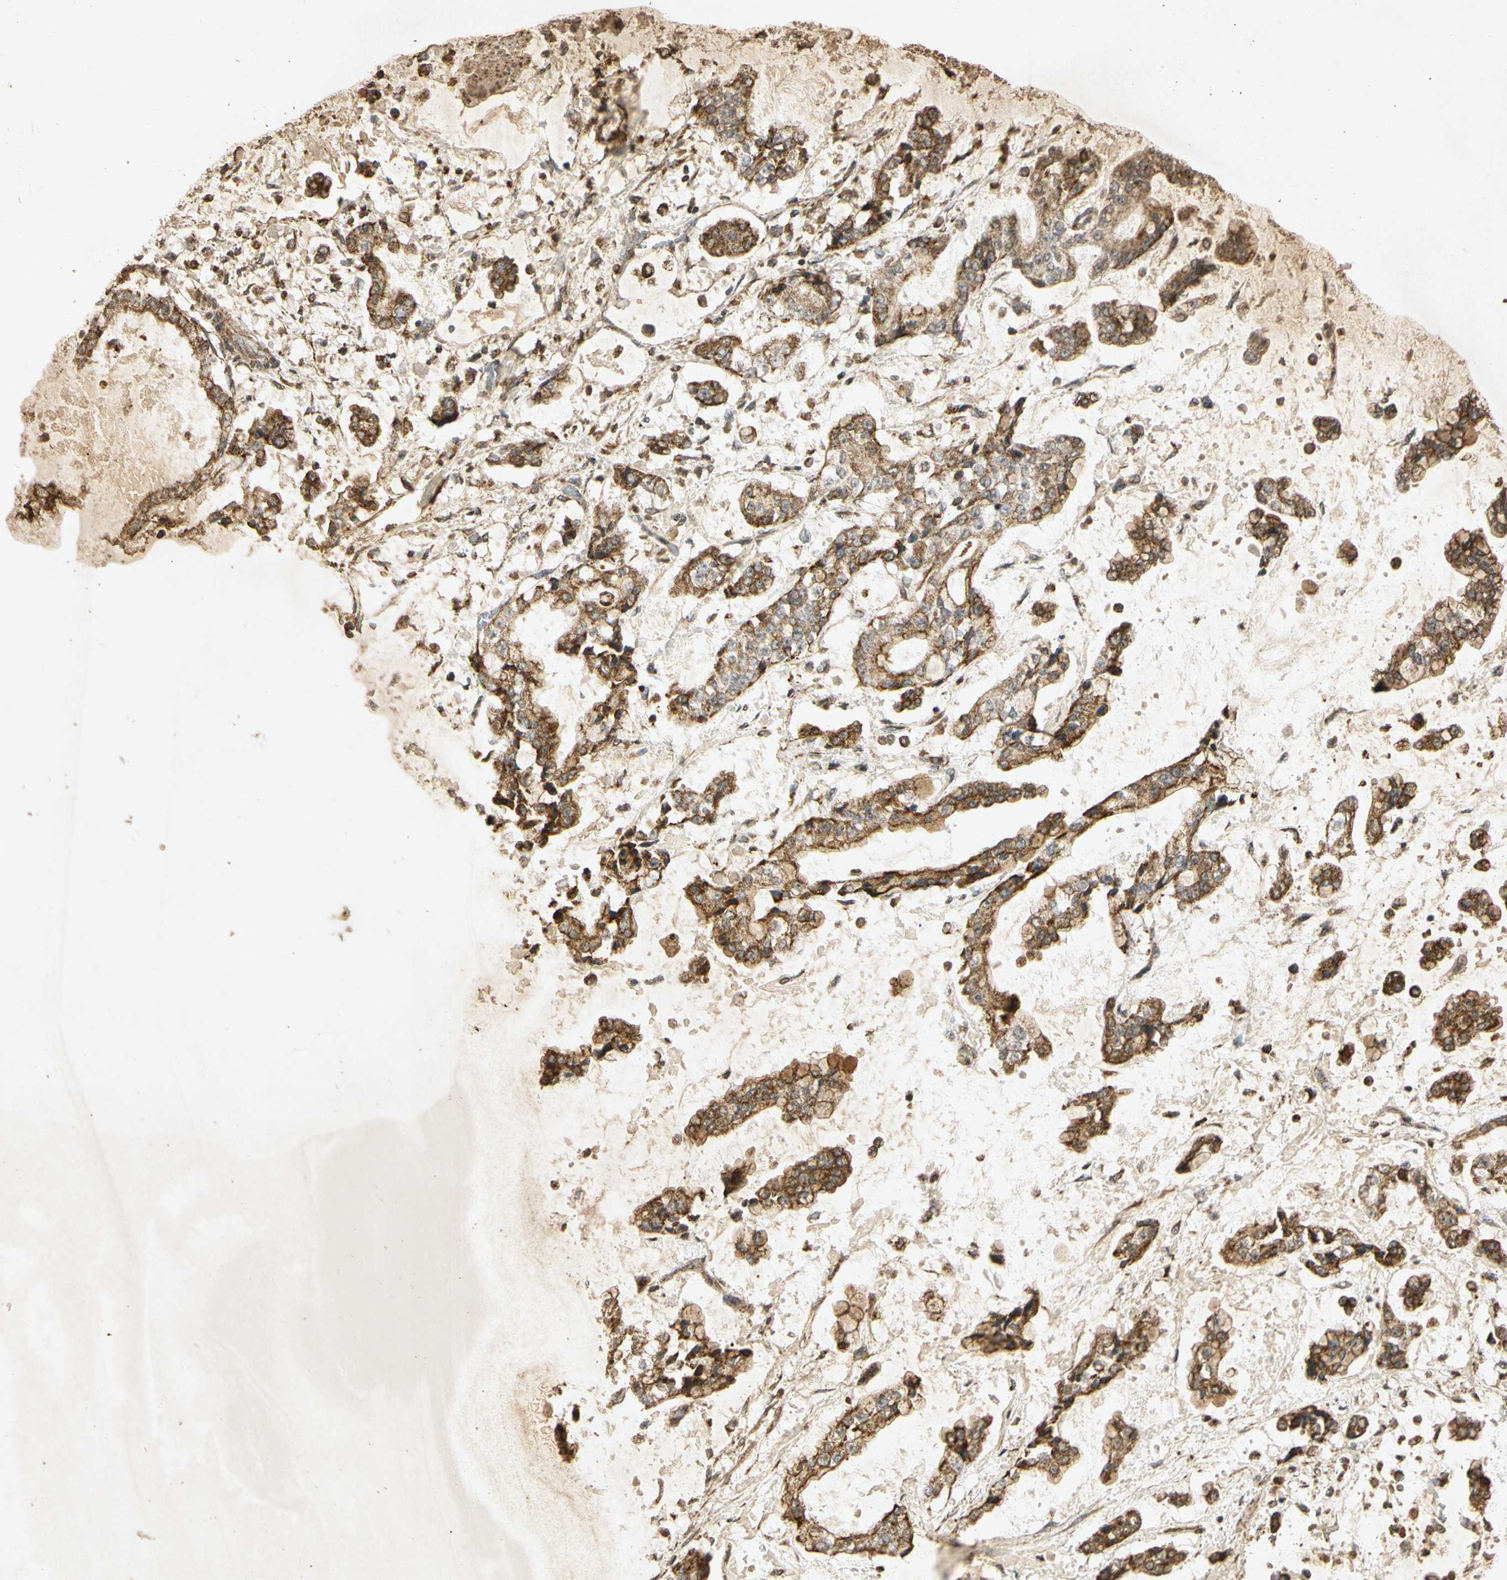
{"staining": {"intensity": "moderate", "quantity": ">75%", "location": "cytoplasmic/membranous"}, "tissue": "stomach cancer", "cell_type": "Tumor cells", "image_type": "cancer", "snomed": [{"axis": "morphology", "description": "Normal tissue, NOS"}, {"axis": "morphology", "description": "Adenocarcinoma, NOS"}, {"axis": "topography", "description": "Stomach, upper"}, {"axis": "topography", "description": "Stomach"}], "caption": "This histopathology image reveals immunohistochemistry staining of human stomach cancer (adenocarcinoma), with medium moderate cytoplasmic/membranous staining in about >75% of tumor cells.", "gene": "PRDX3", "patient": {"sex": "male", "age": 76}}